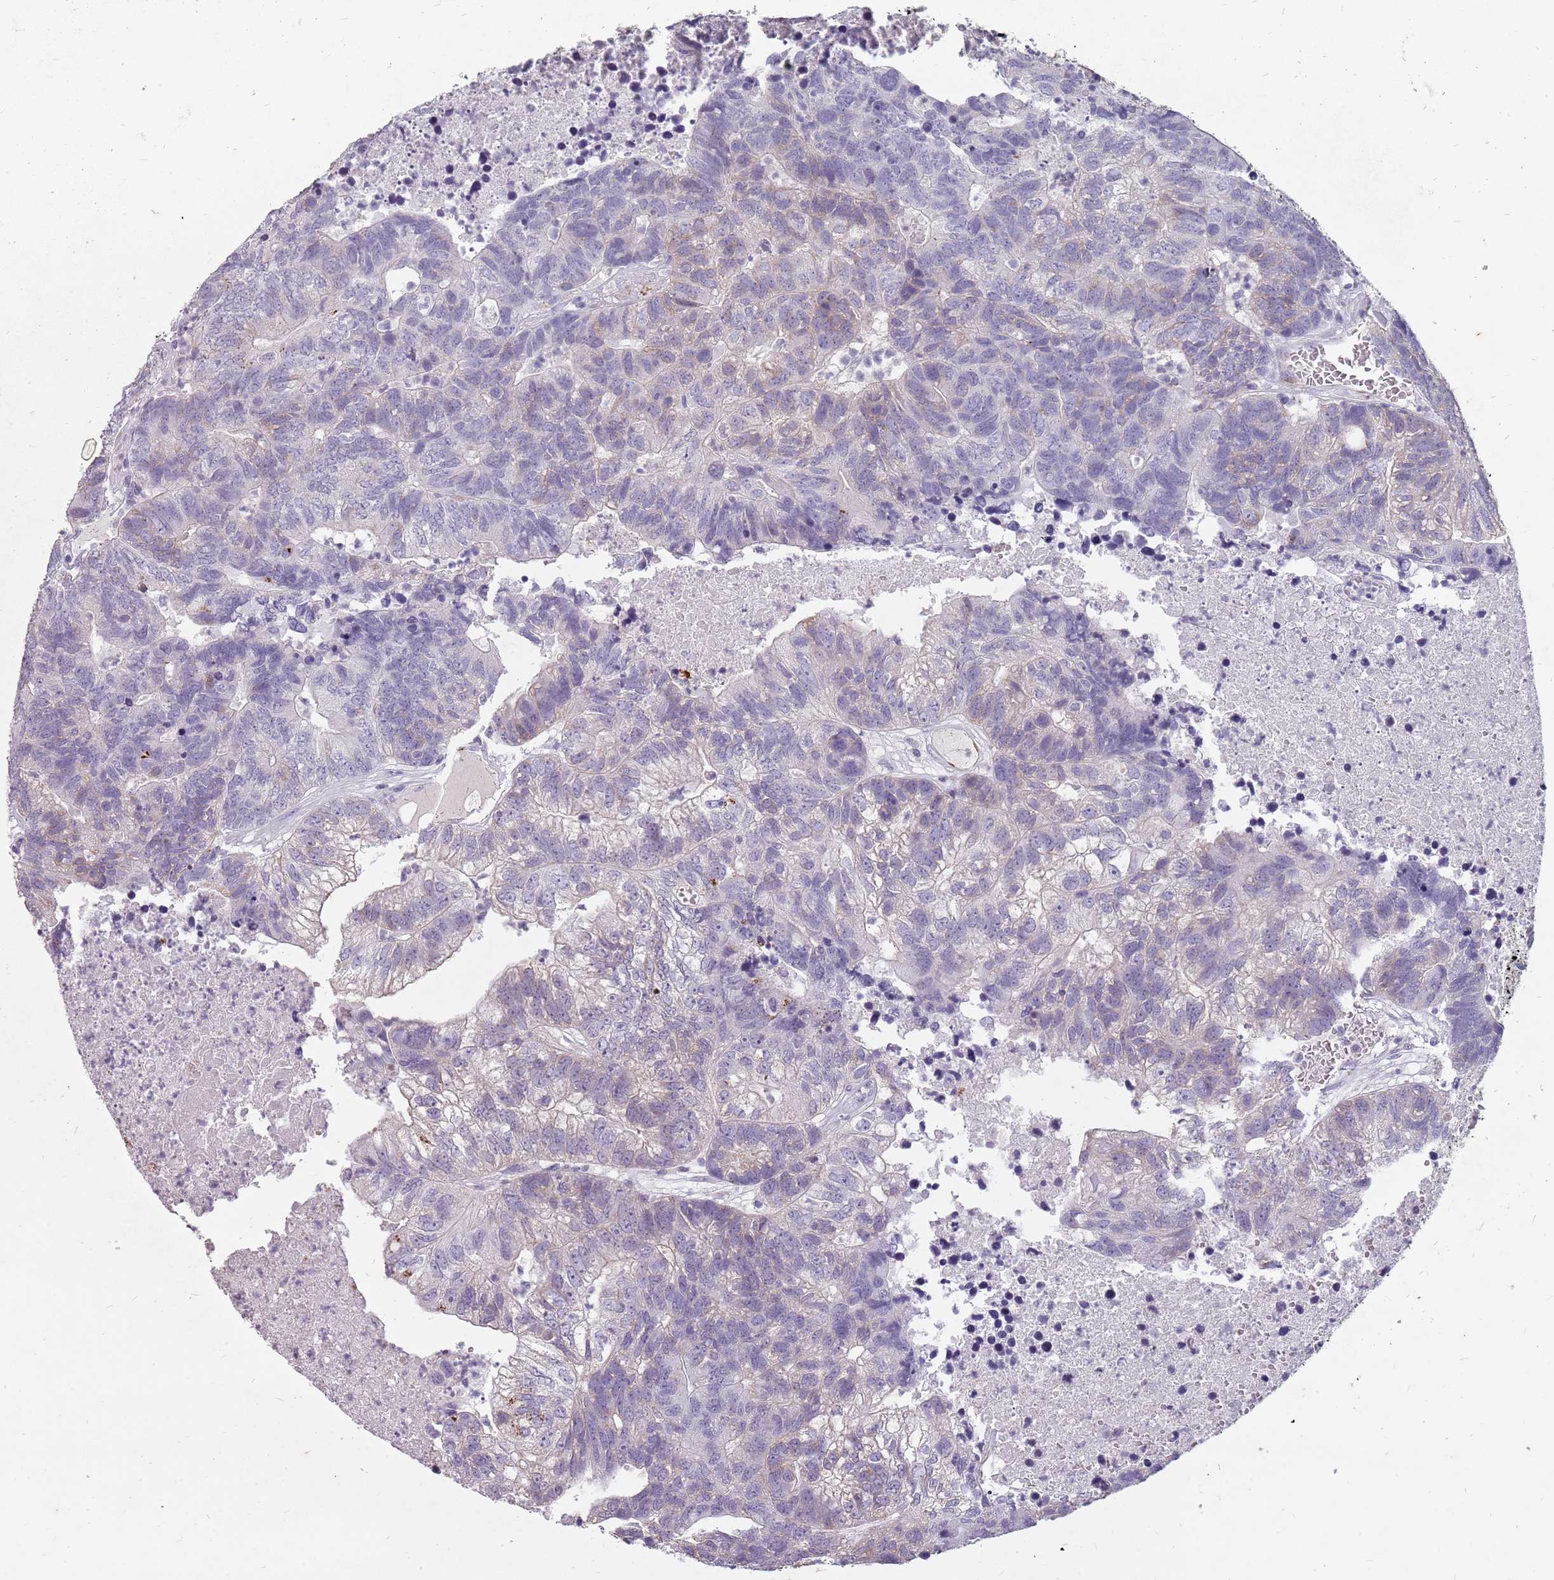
{"staining": {"intensity": "negative", "quantity": "none", "location": "none"}, "tissue": "colorectal cancer", "cell_type": "Tumor cells", "image_type": "cancer", "snomed": [{"axis": "morphology", "description": "Adenocarcinoma, NOS"}, {"axis": "topography", "description": "Colon"}], "caption": "Immunohistochemistry (IHC) micrograph of neoplastic tissue: human colorectal adenocarcinoma stained with DAB (3,3'-diaminobenzidine) demonstrates no significant protein positivity in tumor cells.", "gene": "NEK6", "patient": {"sex": "female", "age": 48}}